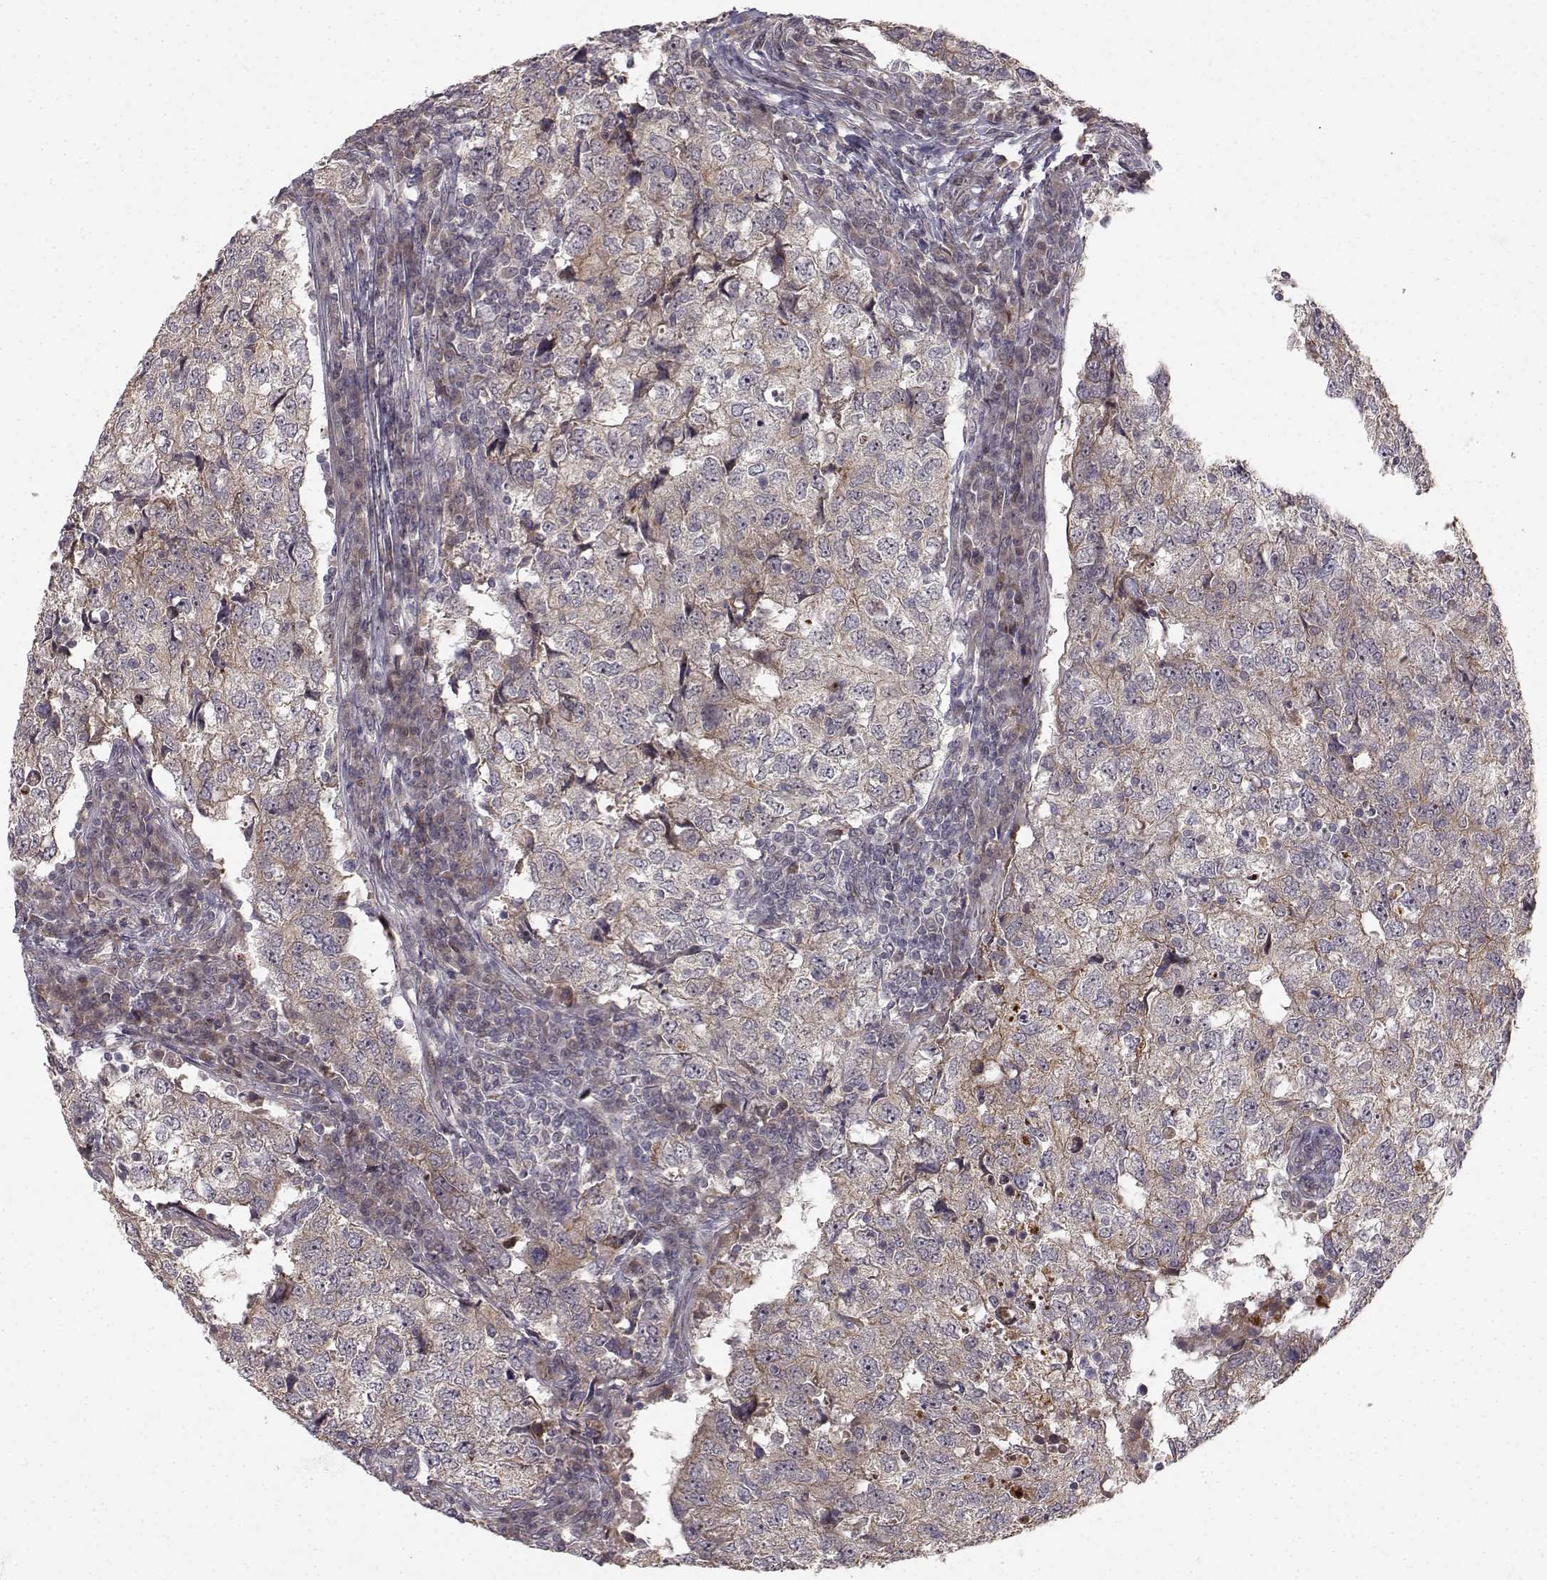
{"staining": {"intensity": "moderate", "quantity": "<25%", "location": "cytoplasmic/membranous"}, "tissue": "breast cancer", "cell_type": "Tumor cells", "image_type": "cancer", "snomed": [{"axis": "morphology", "description": "Duct carcinoma"}, {"axis": "topography", "description": "Breast"}], "caption": "The micrograph exhibits immunohistochemical staining of breast cancer (intraductal carcinoma). There is moderate cytoplasmic/membranous positivity is seen in approximately <25% of tumor cells. (Stains: DAB in brown, nuclei in blue, Microscopy: brightfield microscopy at high magnification).", "gene": "APC", "patient": {"sex": "female", "age": 30}}